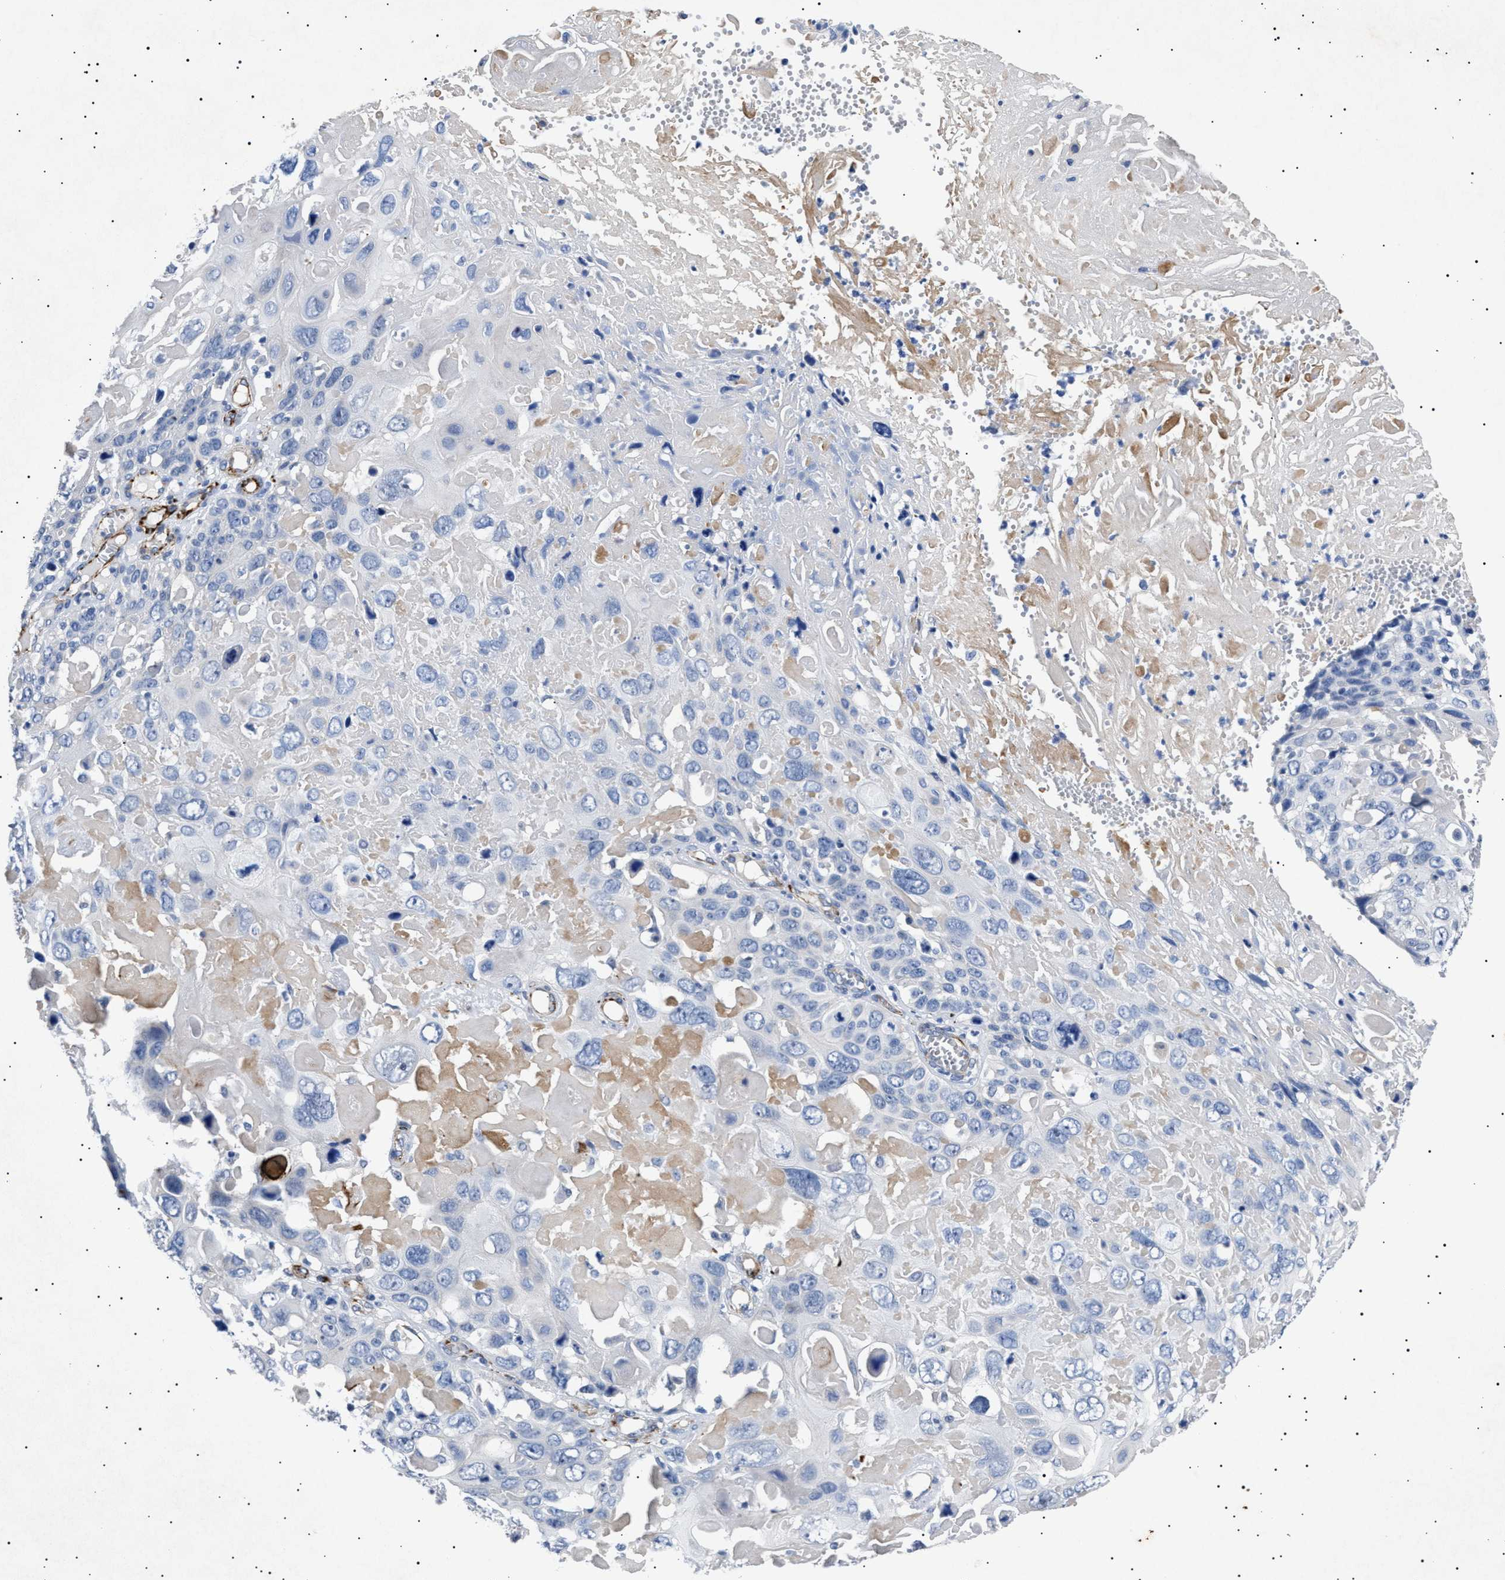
{"staining": {"intensity": "negative", "quantity": "none", "location": "none"}, "tissue": "cervical cancer", "cell_type": "Tumor cells", "image_type": "cancer", "snomed": [{"axis": "morphology", "description": "Squamous cell carcinoma, NOS"}, {"axis": "topography", "description": "Cervix"}], "caption": "Cervical squamous cell carcinoma was stained to show a protein in brown. There is no significant expression in tumor cells. The staining is performed using DAB (3,3'-diaminobenzidine) brown chromogen with nuclei counter-stained in using hematoxylin.", "gene": "OLFML2A", "patient": {"sex": "female", "age": 74}}